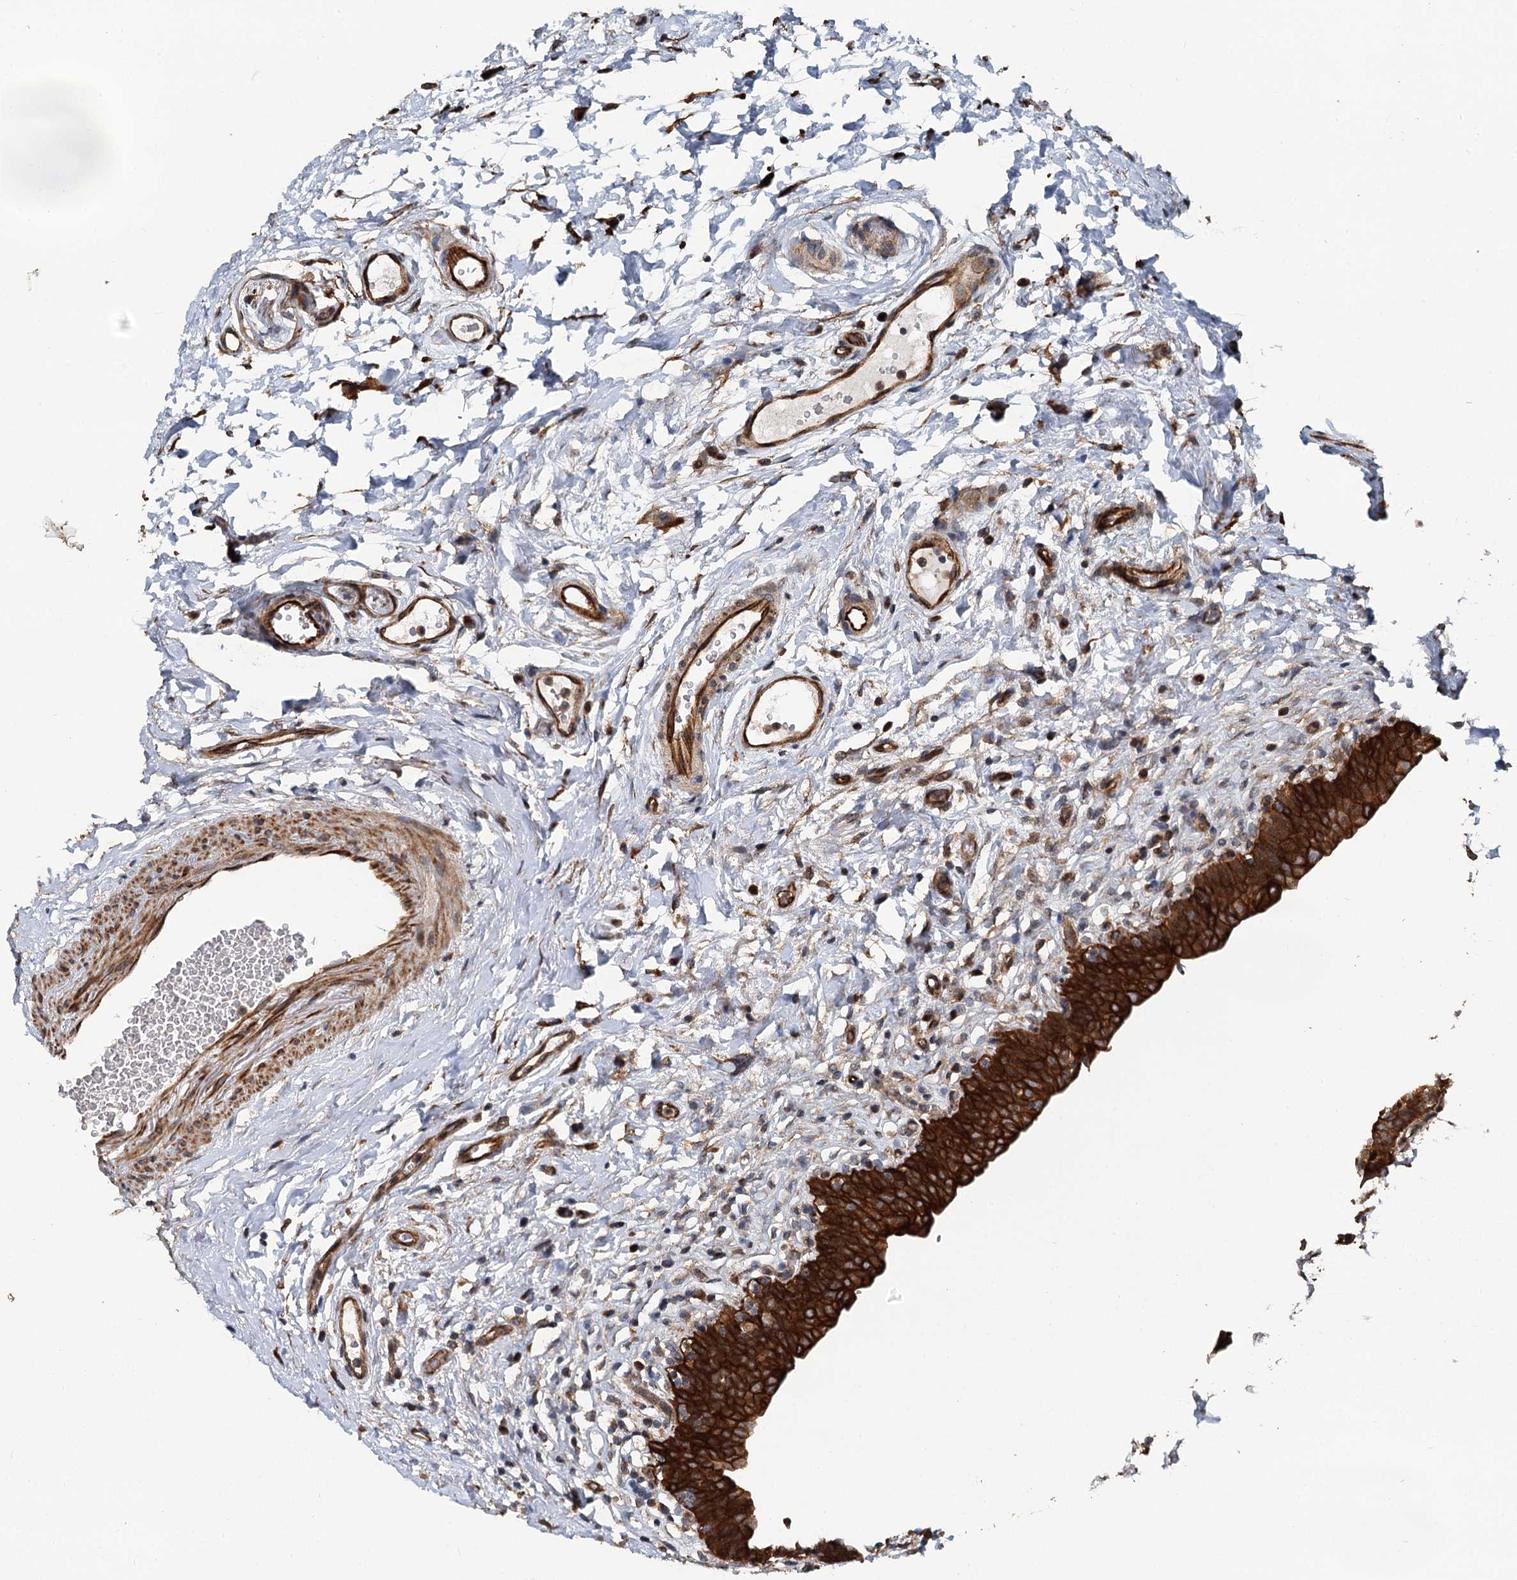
{"staining": {"intensity": "strong", "quantity": ">75%", "location": "cytoplasmic/membranous"}, "tissue": "urinary bladder", "cell_type": "Urothelial cells", "image_type": "normal", "snomed": [{"axis": "morphology", "description": "Normal tissue, NOS"}, {"axis": "topography", "description": "Urinary bladder"}], "caption": "This micrograph displays immunohistochemistry (IHC) staining of unremarkable human urinary bladder, with high strong cytoplasmic/membranous positivity in approximately >75% of urothelial cells.", "gene": "LRRK2", "patient": {"sex": "male", "age": 83}}